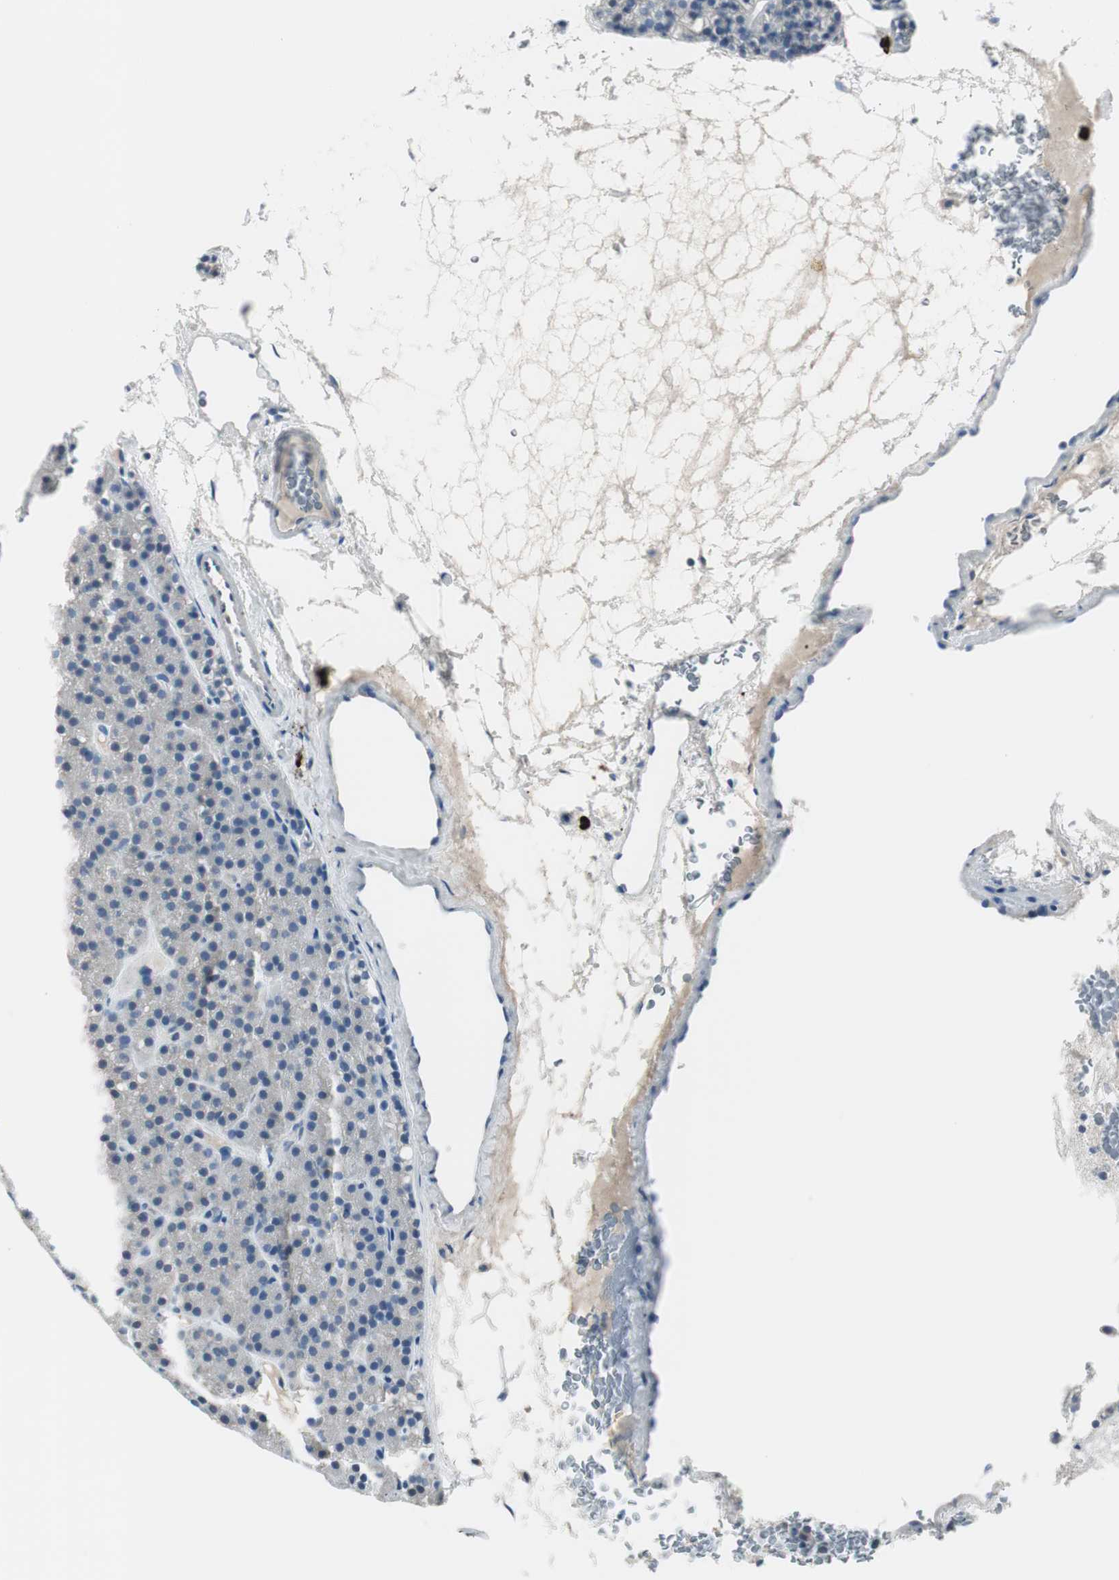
{"staining": {"intensity": "negative", "quantity": "none", "location": "none"}, "tissue": "parathyroid gland", "cell_type": "Glandular cells", "image_type": "normal", "snomed": [{"axis": "morphology", "description": "Normal tissue, NOS"}, {"axis": "morphology", "description": "Hyperplasia, NOS"}, {"axis": "topography", "description": "Parathyroid gland"}], "caption": "Parathyroid gland stained for a protein using immunohistochemistry shows no staining glandular cells.", "gene": "DLG4", "patient": {"sex": "male", "age": 44}}